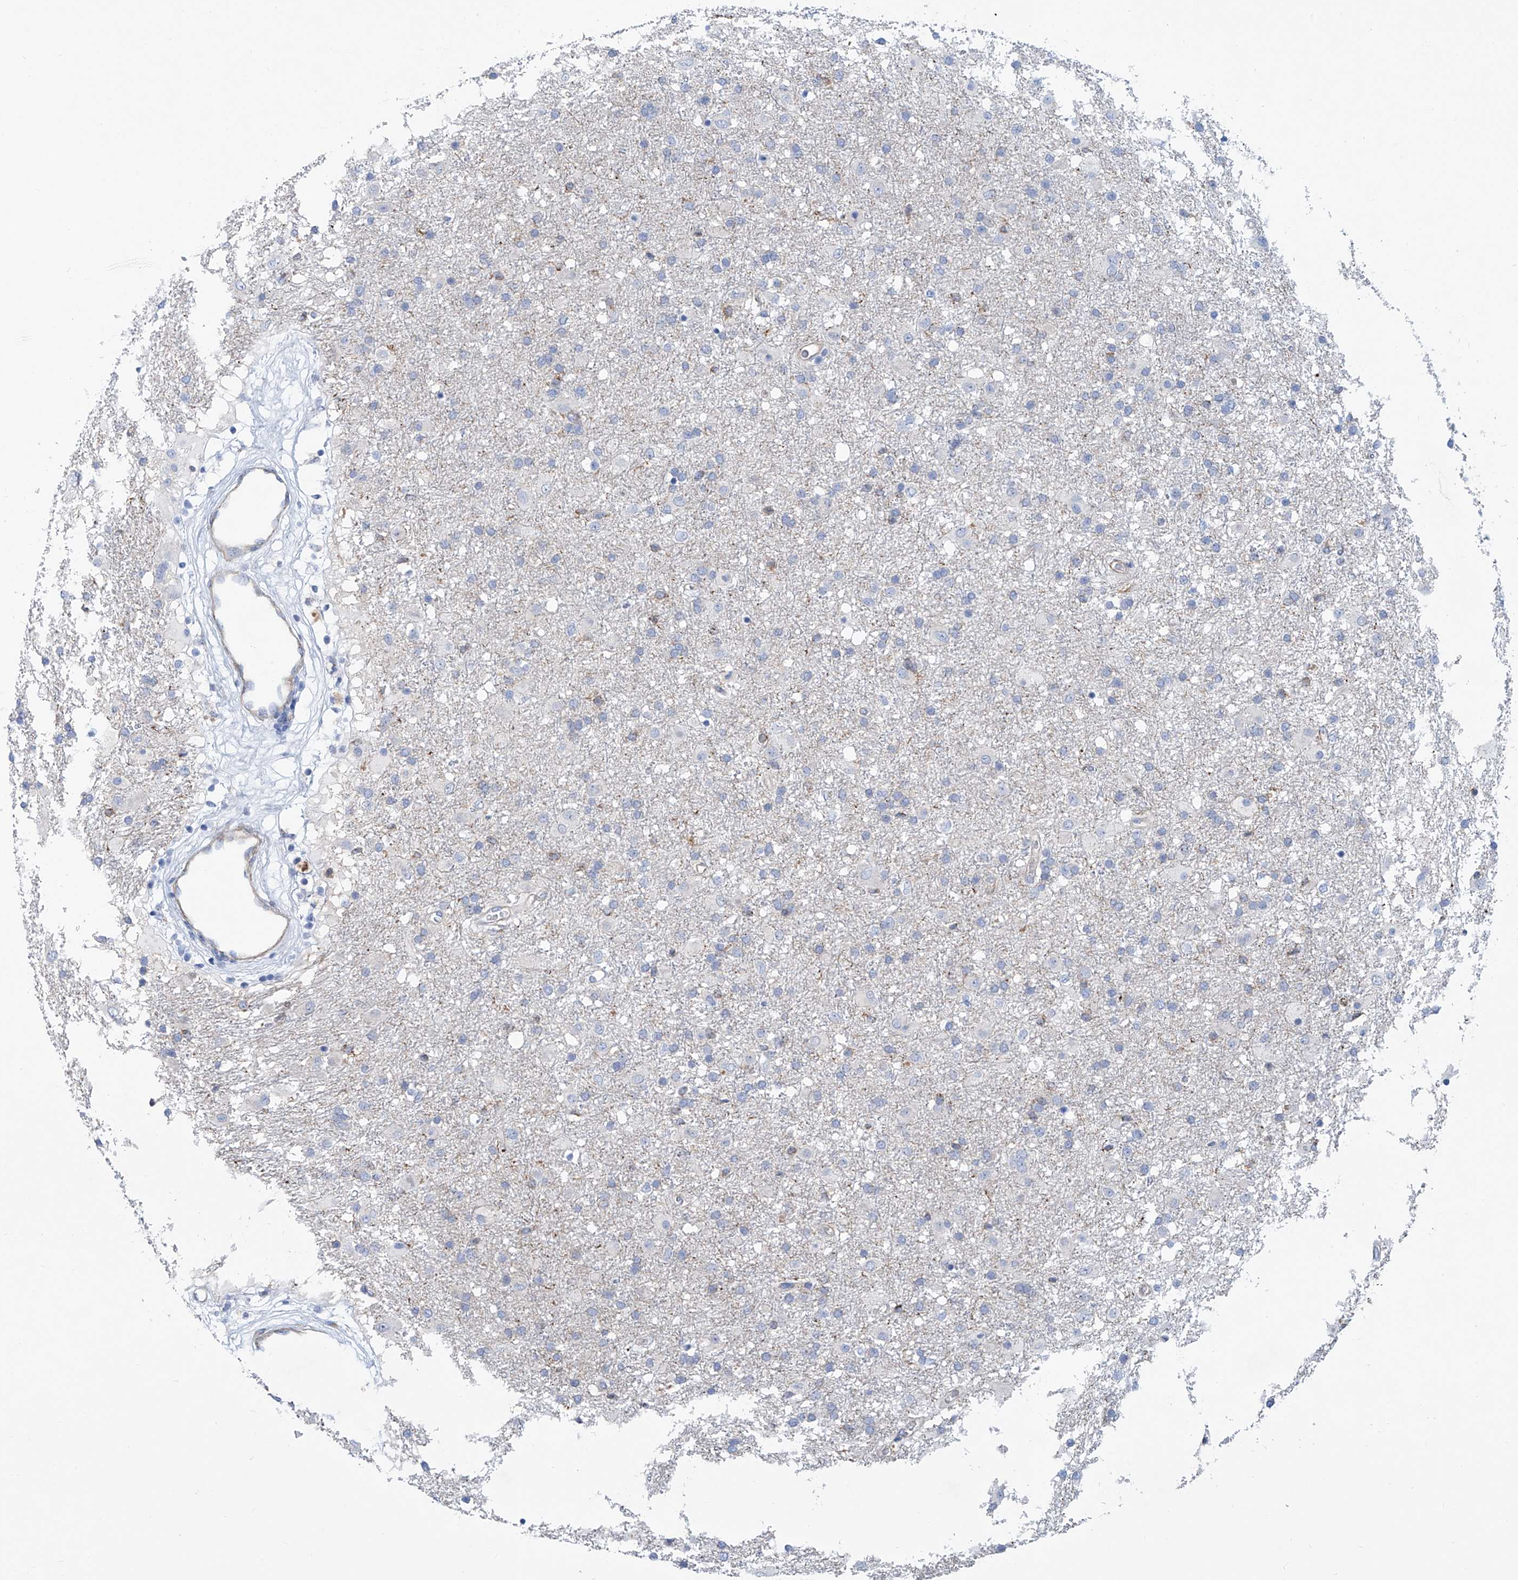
{"staining": {"intensity": "negative", "quantity": "none", "location": "none"}, "tissue": "glioma", "cell_type": "Tumor cells", "image_type": "cancer", "snomed": [{"axis": "morphology", "description": "Glioma, malignant, Low grade"}, {"axis": "topography", "description": "Brain"}], "caption": "Glioma was stained to show a protein in brown. There is no significant expression in tumor cells.", "gene": "TNN", "patient": {"sex": "male", "age": 65}}